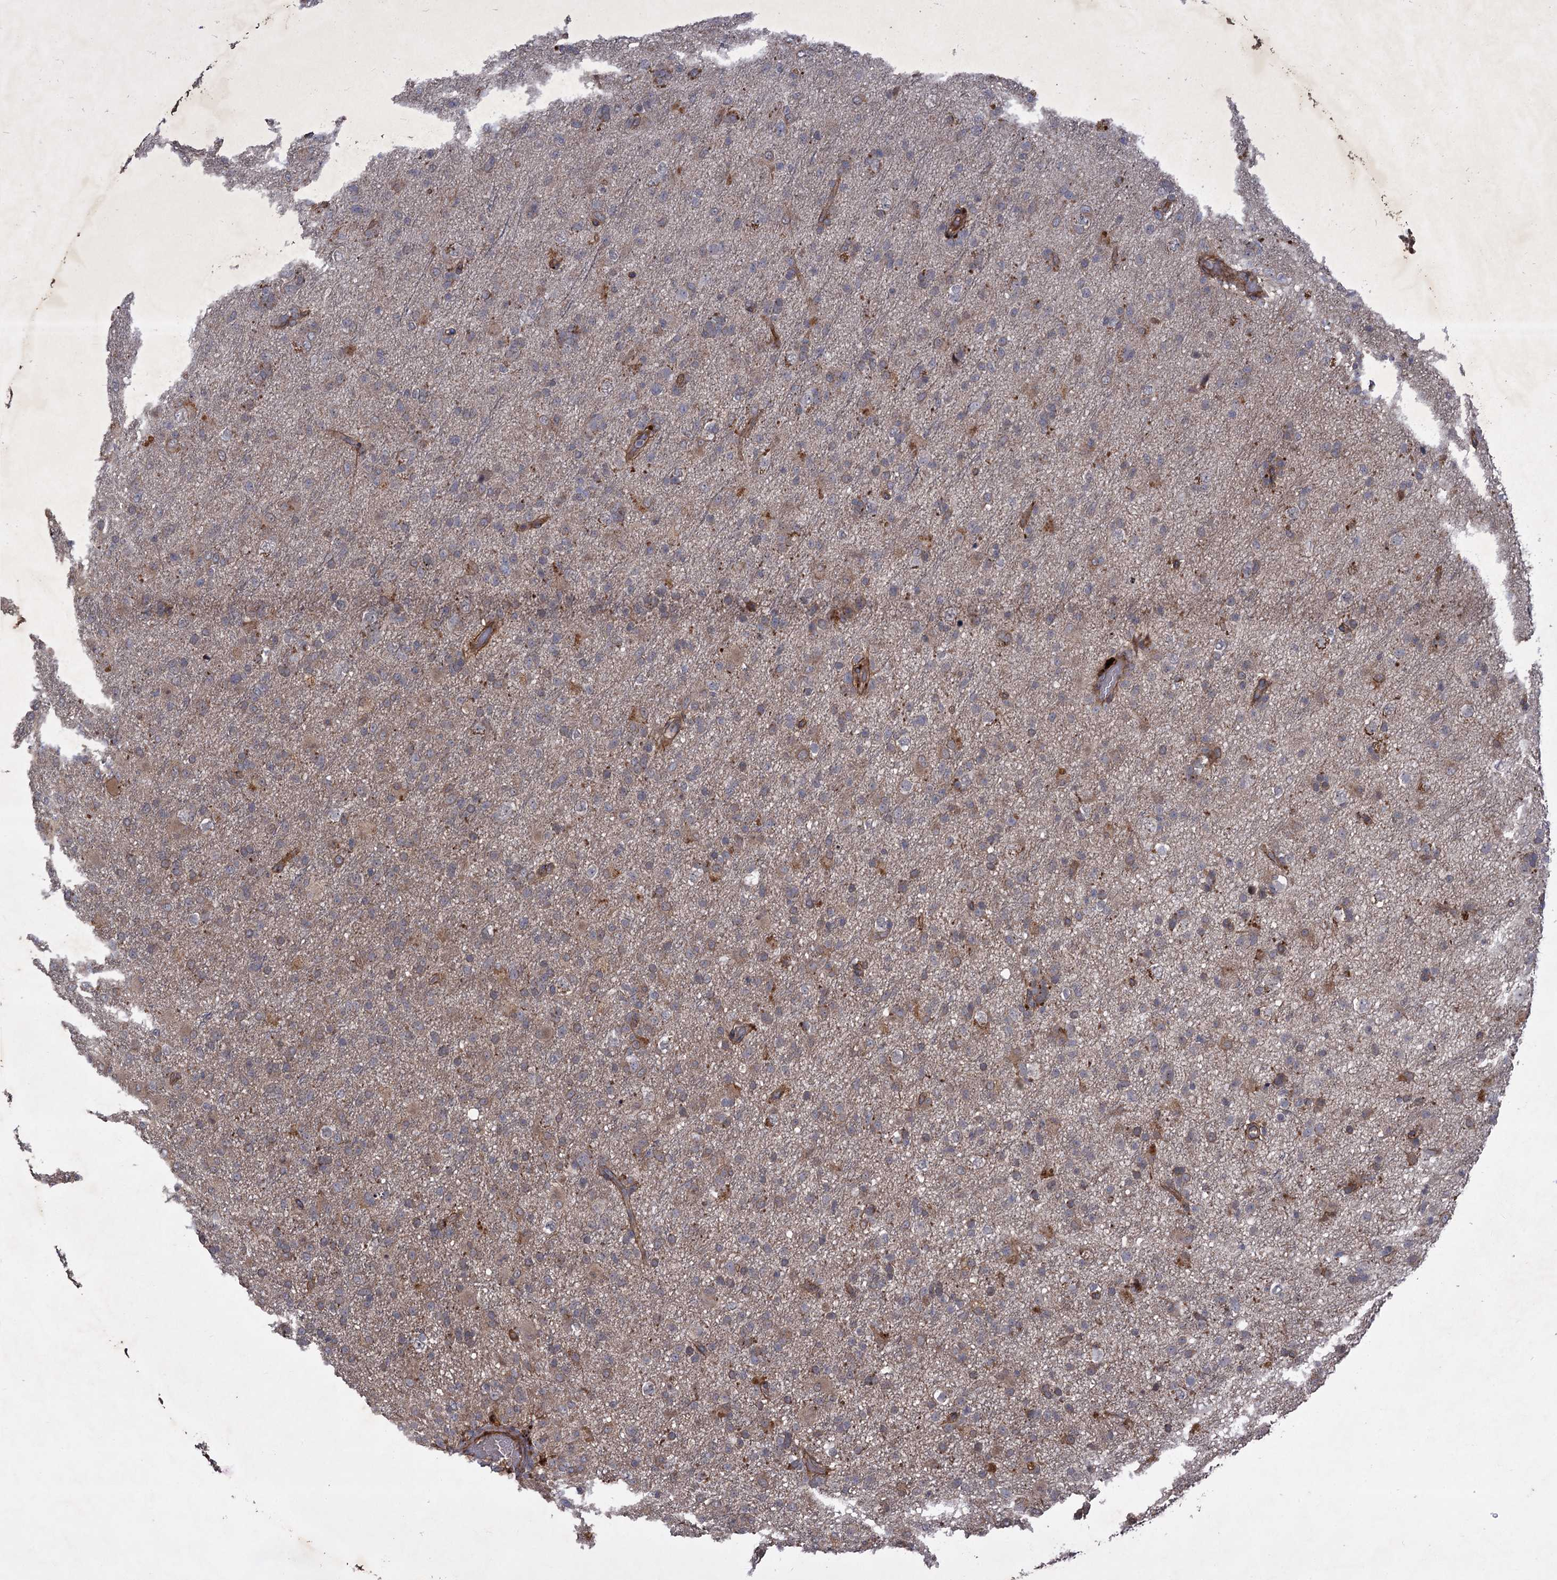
{"staining": {"intensity": "weak", "quantity": "<25%", "location": "cytoplasmic/membranous"}, "tissue": "glioma", "cell_type": "Tumor cells", "image_type": "cancer", "snomed": [{"axis": "morphology", "description": "Glioma, malignant, Low grade"}, {"axis": "topography", "description": "Brain"}], "caption": "IHC photomicrograph of glioma stained for a protein (brown), which displays no positivity in tumor cells.", "gene": "NUDT22", "patient": {"sex": "male", "age": 65}}